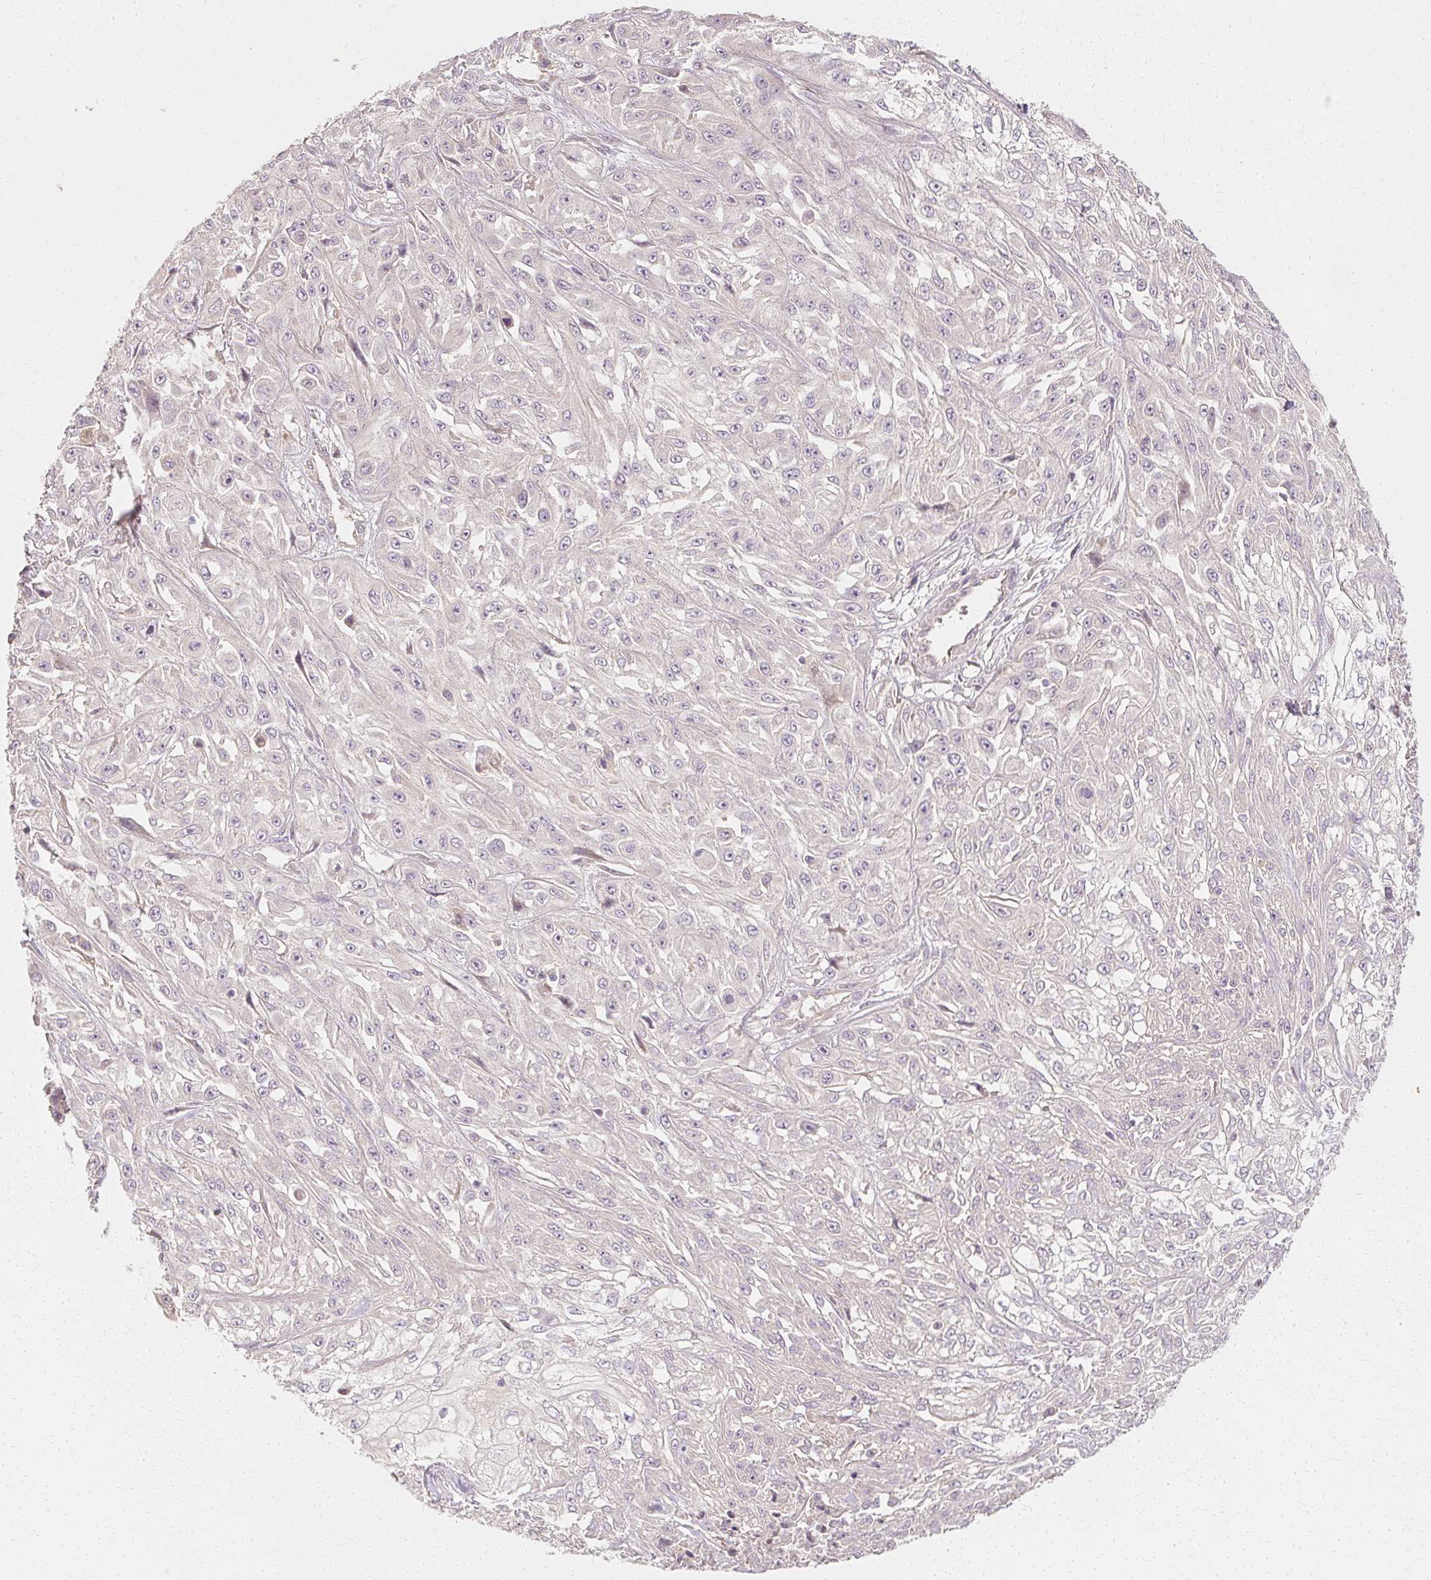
{"staining": {"intensity": "negative", "quantity": "none", "location": "none"}, "tissue": "skin cancer", "cell_type": "Tumor cells", "image_type": "cancer", "snomed": [{"axis": "morphology", "description": "Squamous cell carcinoma, NOS"}, {"axis": "morphology", "description": "Squamous cell carcinoma, metastatic, NOS"}, {"axis": "topography", "description": "Skin"}, {"axis": "topography", "description": "Lymph node"}], "caption": "DAB immunohistochemical staining of squamous cell carcinoma (skin) shows no significant expression in tumor cells.", "gene": "GNAQ", "patient": {"sex": "male", "age": 75}}